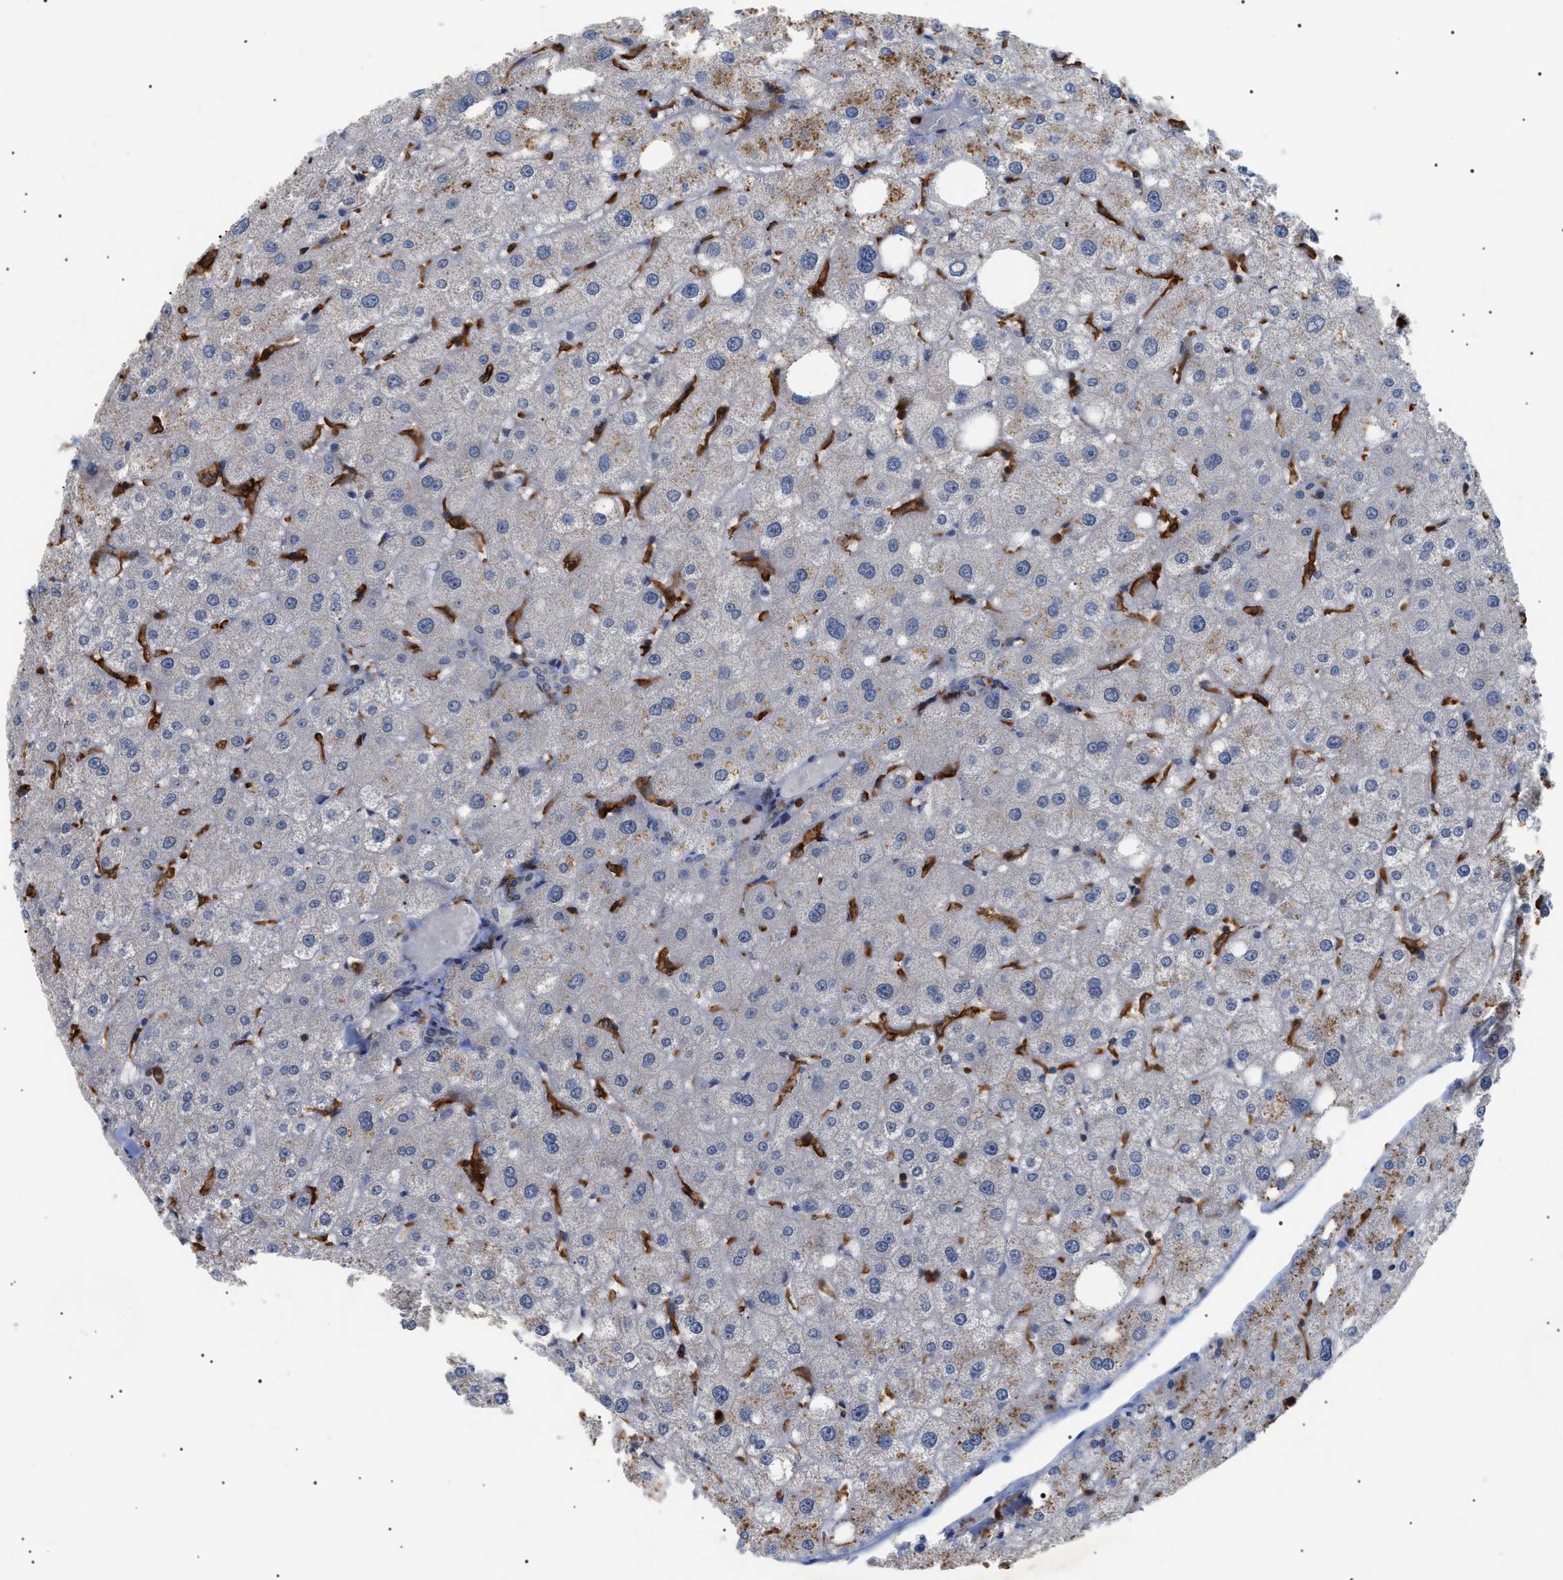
{"staining": {"intensity": "negative", "quantity": "none", "location": "none"}, "tissue": "liver", "cell_type": "Cholangiocytes", "image_type": "normal", "snomed": [{"axis": "morphology", "description": "Normal tissue, NOS"}, {"axis": "topography", "description": "Liver"}], "caption": "Immunohistochemical staining of benign human liver demonstrates no significant expression in cholangiocytes.", "gene": "CD300A", "patient": {"sex": "male", "age": 73}}